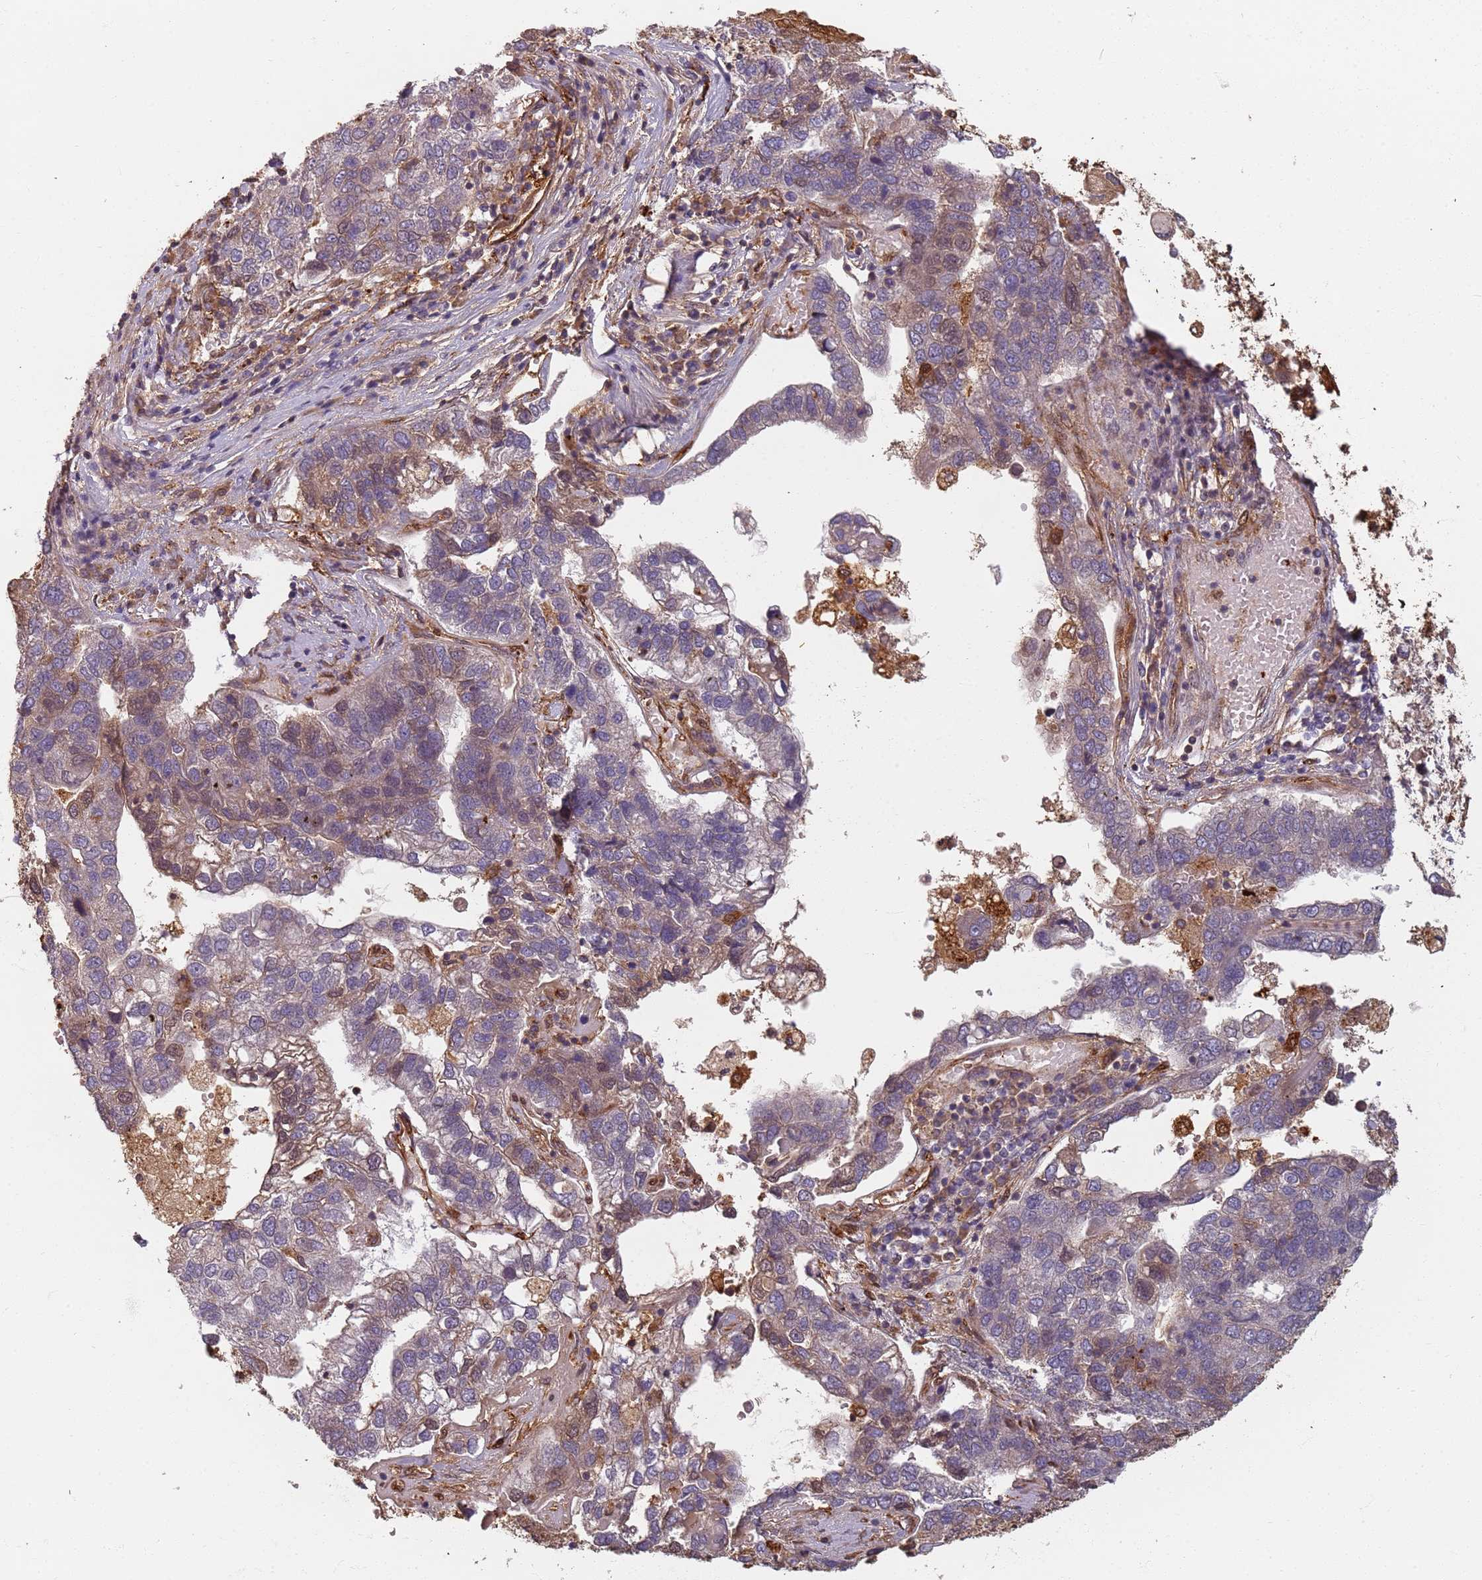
{"staining": {"intensity": "negative", "quantity": "none", "location": "none"}, "tissue": "pancreatic cancer", "cell_type": "Tumor cells", "image_type": "cancer", "snomed": [{"axis": "morphology", "description": "Adenocarcinoma, NOS"}, {"axis": "topography", "description": "Pancreas"}], "caption": "A photomicrograph of human pancreatic cancer is negative for staining in tumor cells.", "gene": "SDCCAG8", "patient": {"sex": "female", "age": 61}}